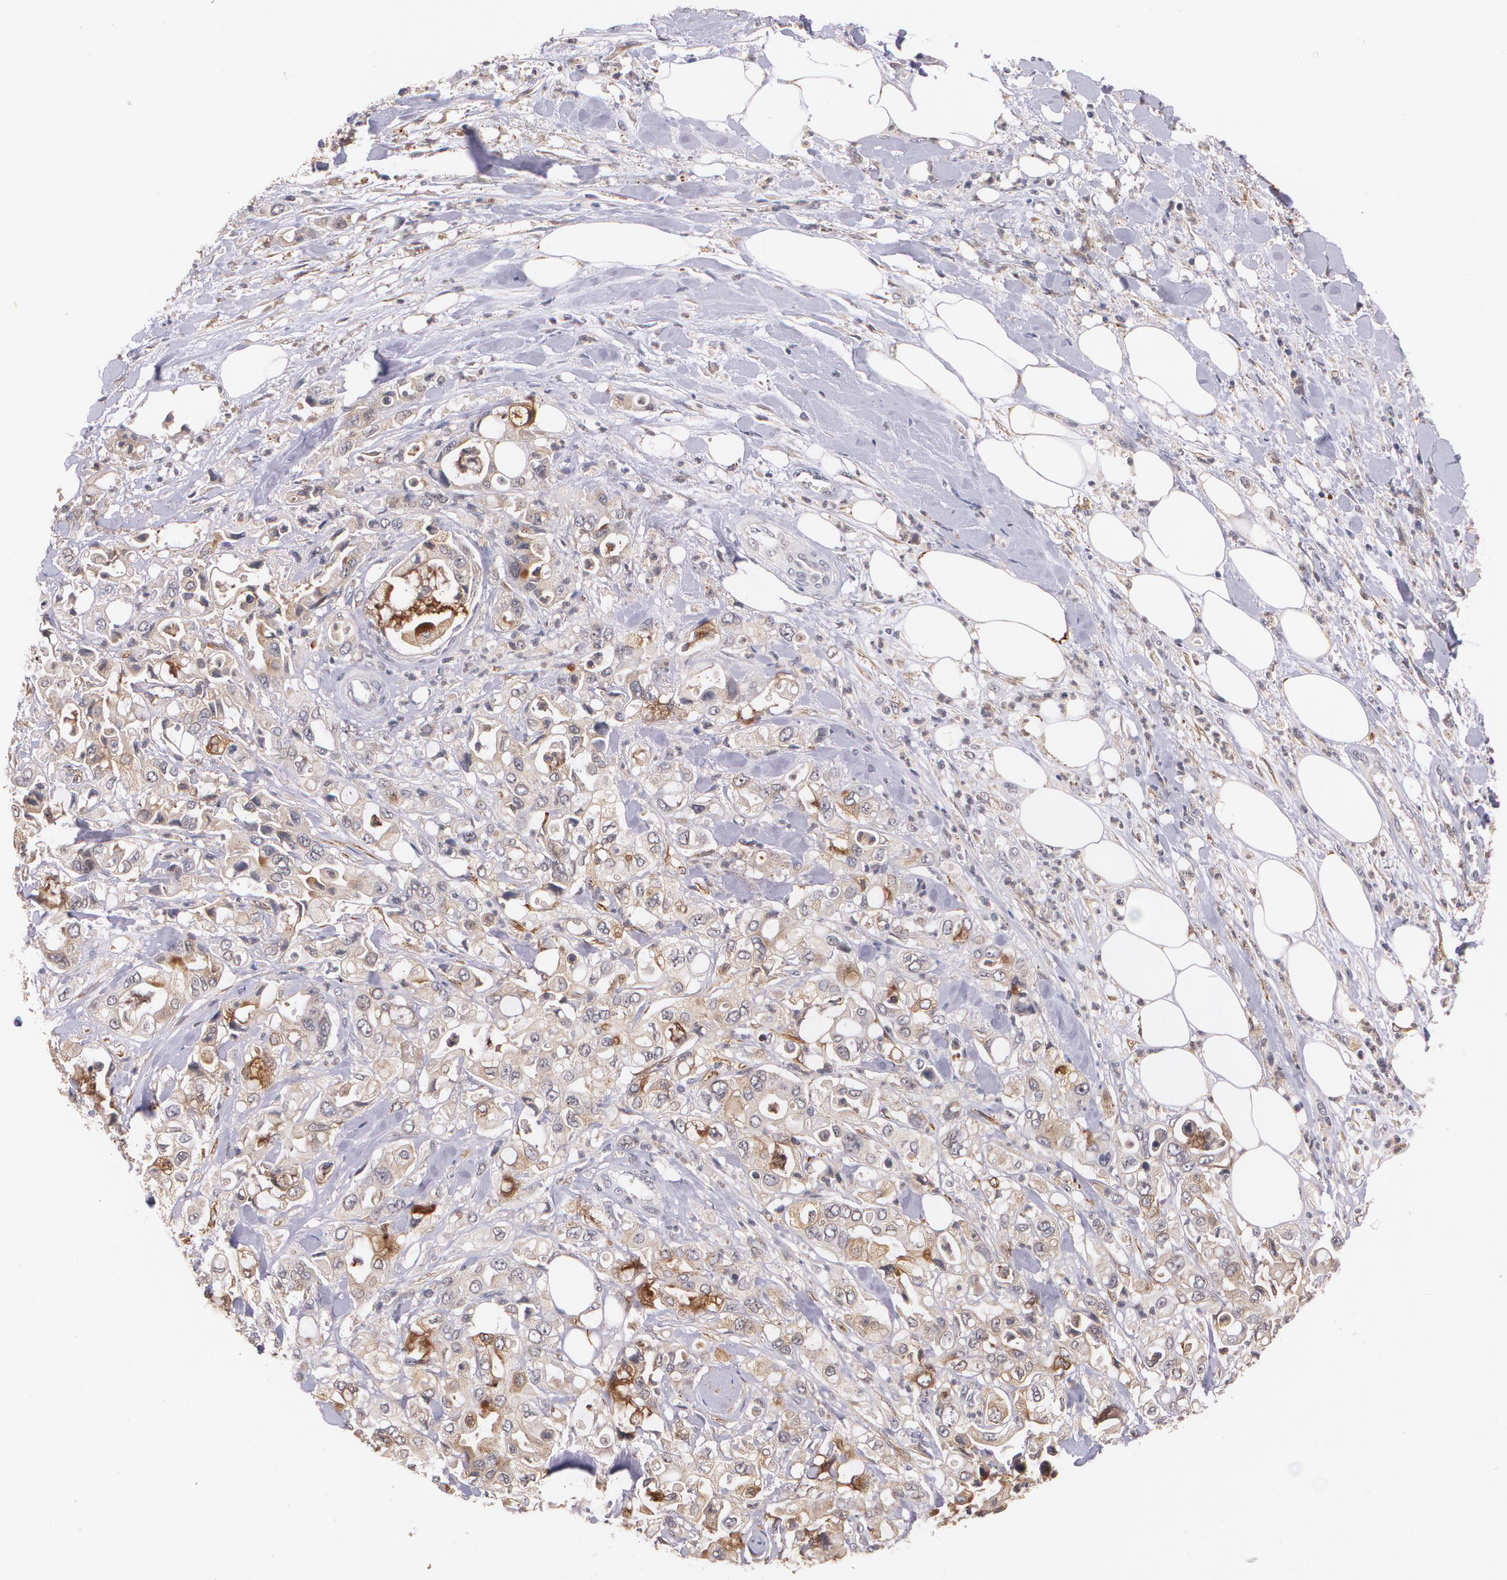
{"staining": {"intensity": "moderate", "quantity": "25%-75%", "location": "cytoplasmic/membranous"}, "tissue": "pancreatic cancer", "cell_type": "Tumor cells", "image_type": "cancer", "snomed": [{"axis": "morphology", "description": "Adenocarcinoma, NOS"}, {"axis": "topography", "description": "Pancreas"}], "caption": "Moderate cytoplasmic/membranous positivity for a protein is identified in about 25%-75% of tumor cells of pancreatic cancer (adenocarcinoma) using IHC.", "gene": "IFNGR2", "patient": {"sex": "male", "age": 70}}